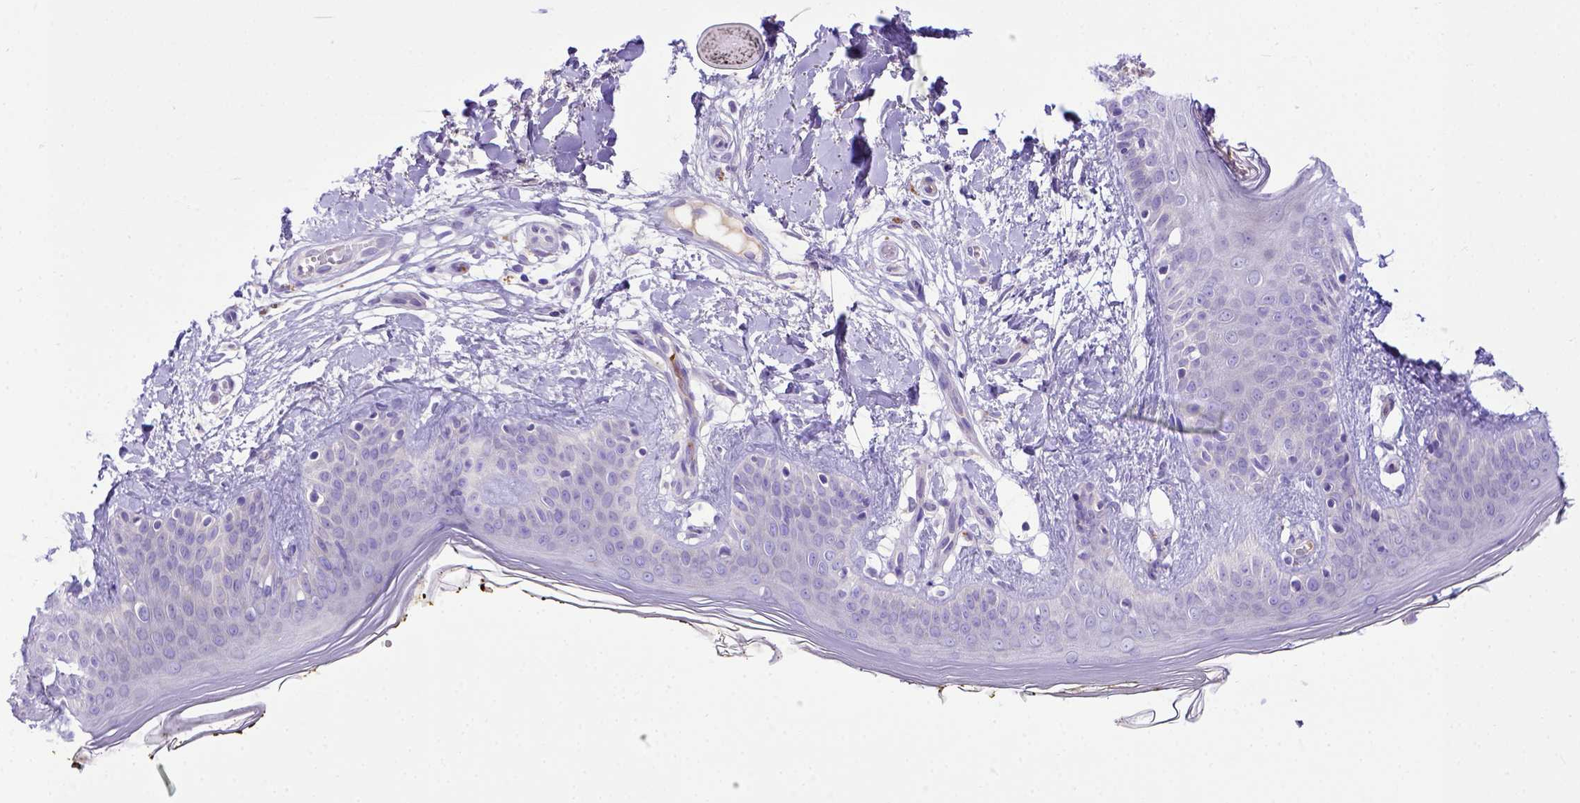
{"staining": {"intensity": "negative", "quantity": "none", "location": "none"}, "tissue": "skin", "cell_type": "Fibroblasts", "image_type": "normal", "snomed": [{"axis": "morphology", "description": "Normal tissue, NOS"}, {"axis": "topography", "description": "Skin"}], "caption": "Protein analysis of normal skin demonstrates no significant expression in fibroblasts.", "gene": "CFAP300", "patient": {"sex": "female", "age": 34}}